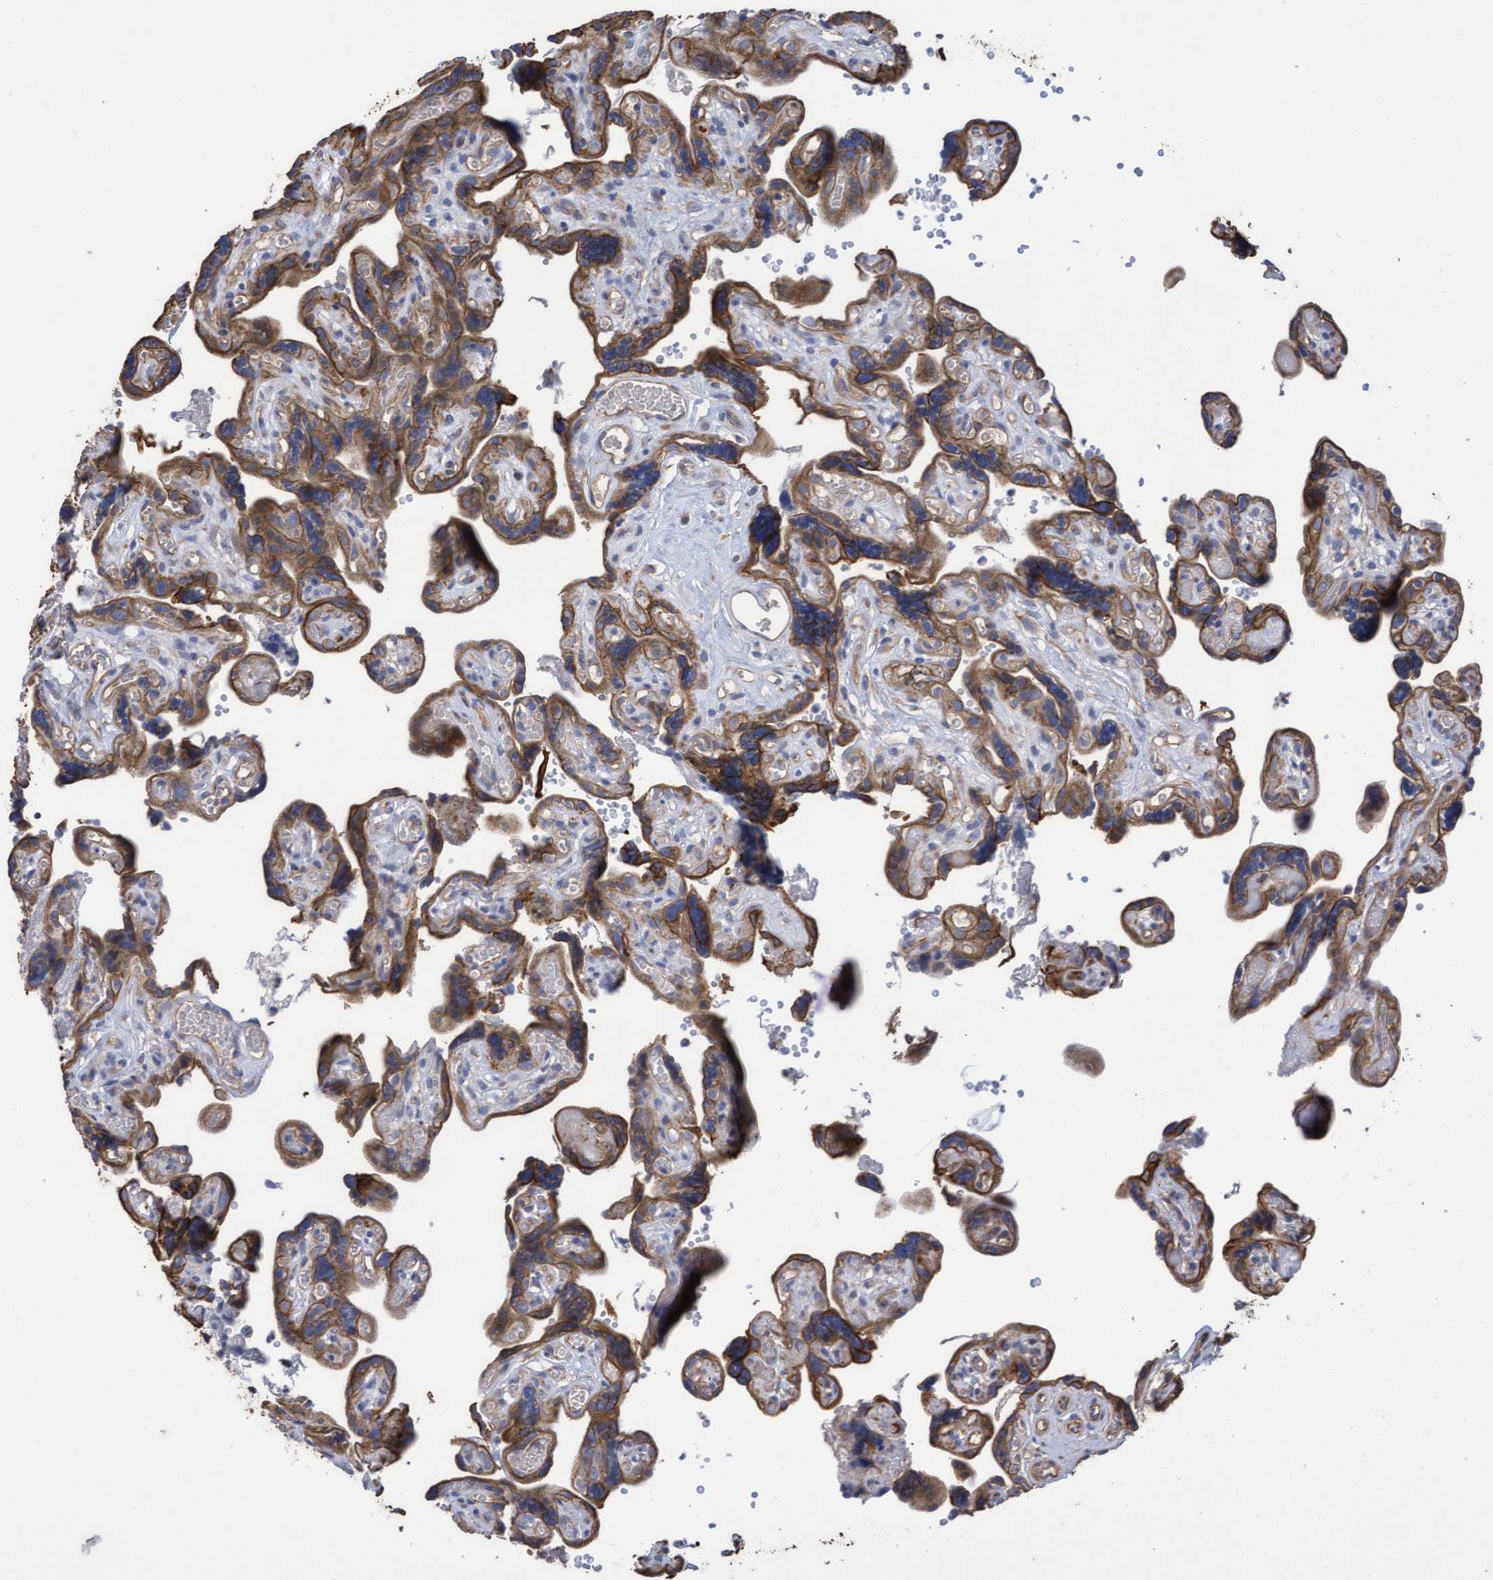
{"staining": {"intensity": "strong", "quantity": ">75%", "location": "cytoplasmic/membranous"}, "tissue": "placenta", "cell_type": "Decidual cells", "image_type": "normal", "snomed": [{"axis": "morphology", "description": "Normal tissue, NOS"}, {"axis": "topography", "description": "Placenta"}], "caption": "This photomicrograph exhibits normal placenta stained with IHC to label a protein in brown. The cytoplasmic/membranous of decidual cells show strong positivity for the protein. Nuclei are counter-stained blue.", "gene": "KRT24", "patient": {"sex": "female", "age": 30}}